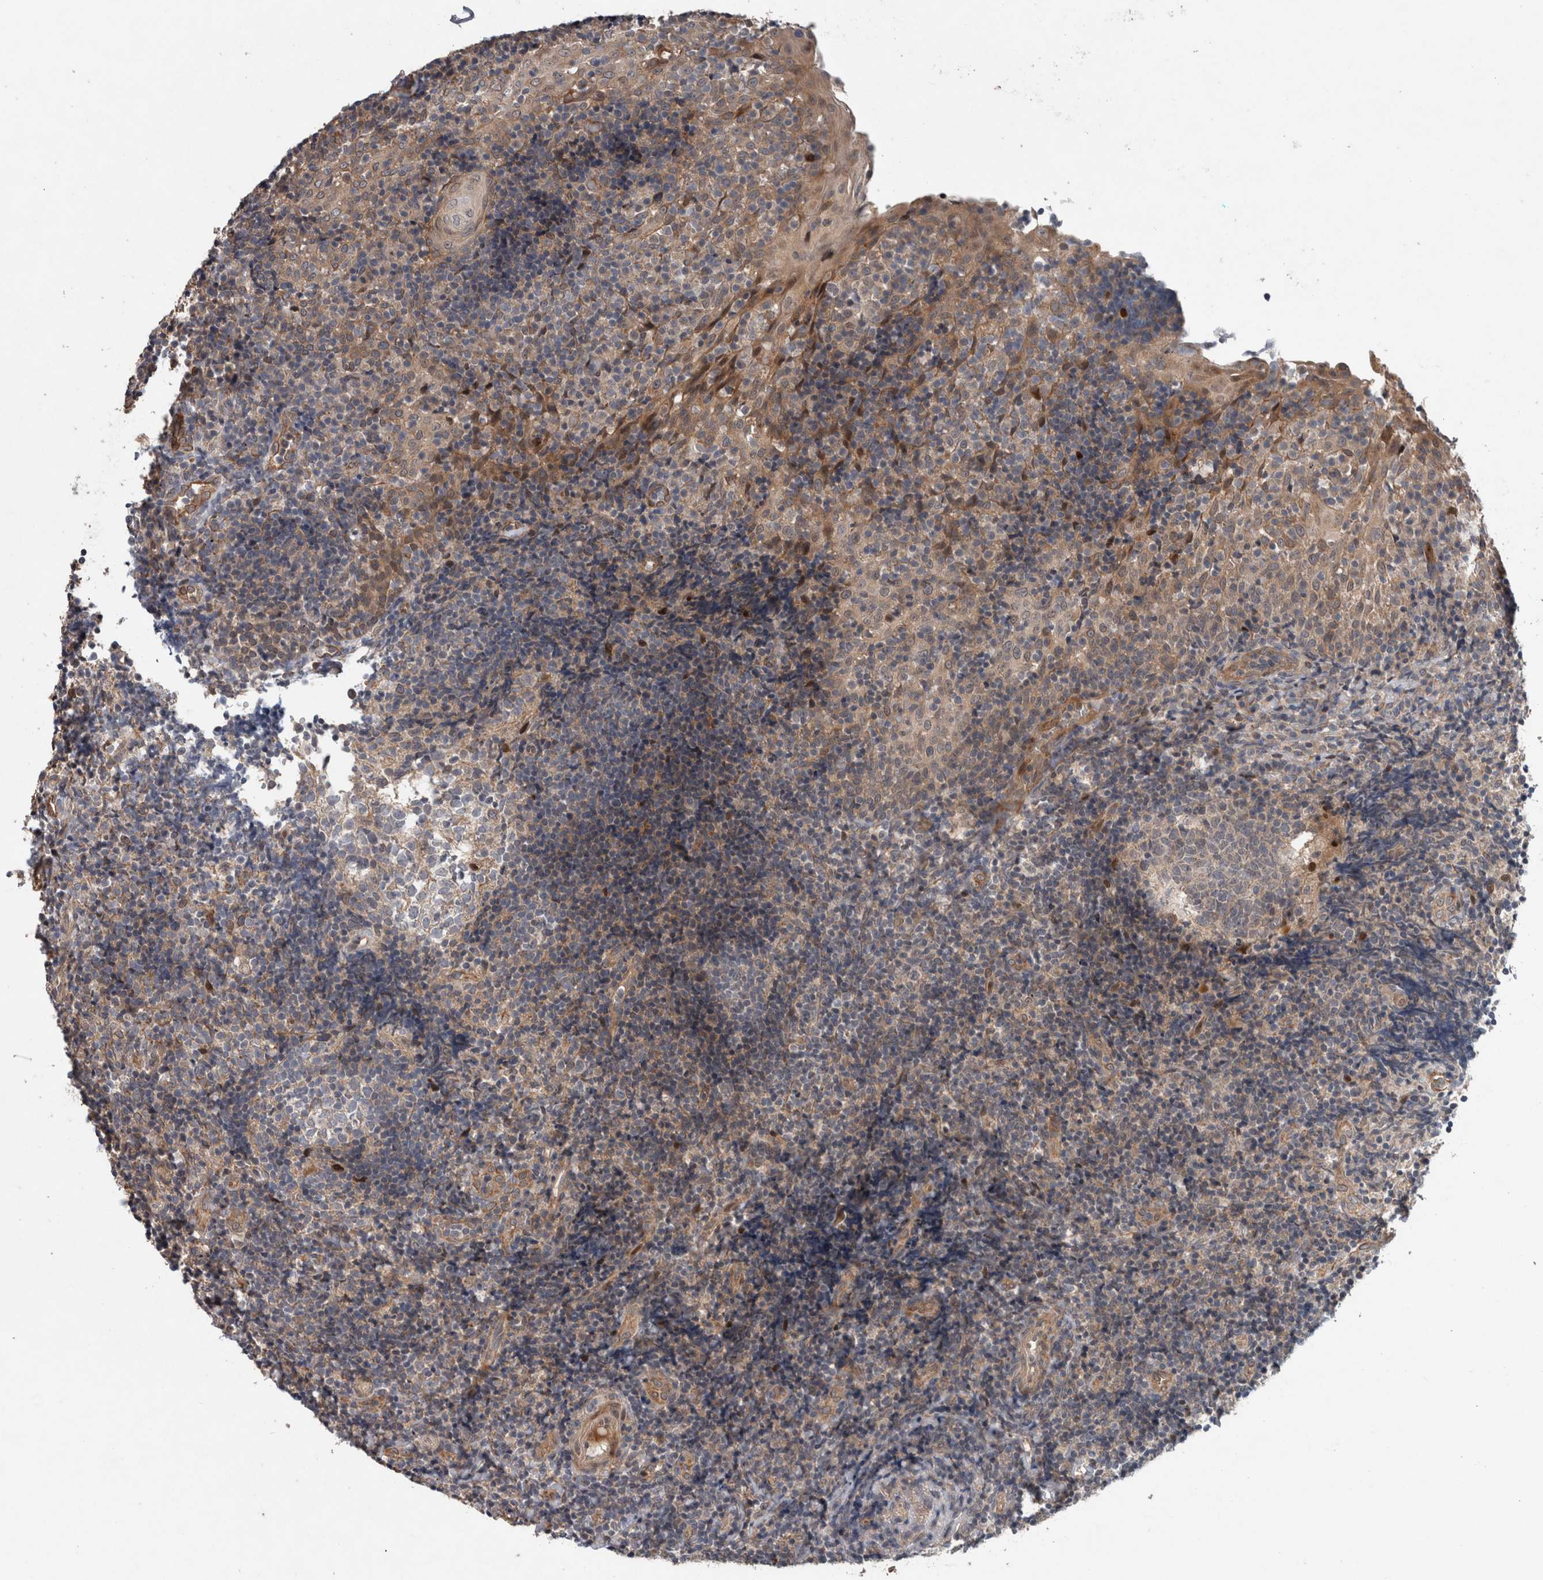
{"staining": {"intensity": "weak", "quantity": "25%-75%", "location": "cytoplasmic/membranous"}, "tissue": "tonsil", "cell_type": "Non-germinal center cells", "image_type": "normal", "snomed": [{"axis": "morphology", "description": "Normal tissue, NOS"}, {"axis": "topography", "description": "Tonsil"}], "caption": "Weak cytoplasmic/membranous expression for a protein is seen in approximately 25%-75% of non-germinal center cells of normal tonsil using IHC.", "gene": "GIMAP6", "patient": {"sex": "female", "age": 40}}